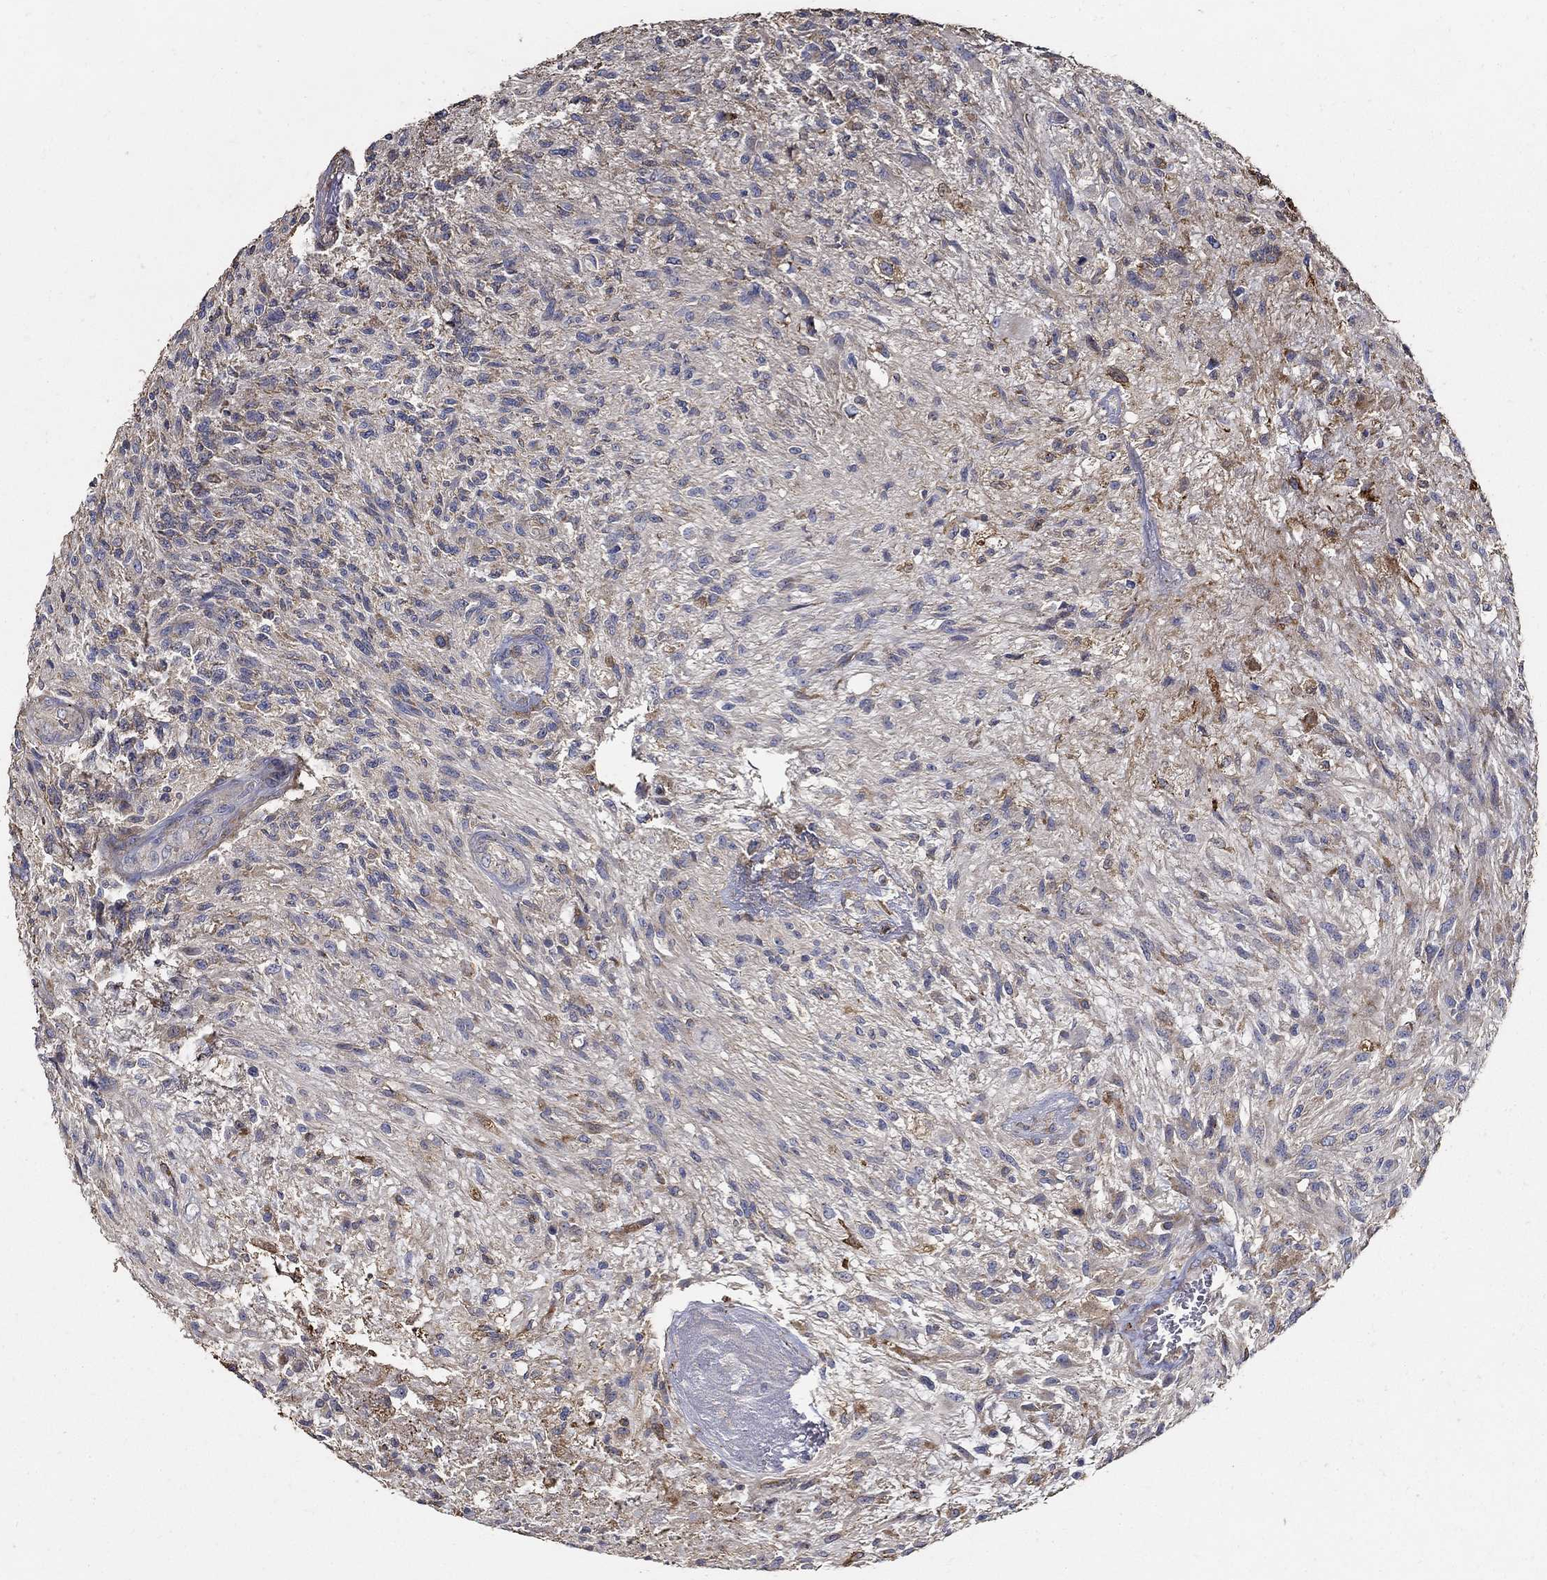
{"staining": {"intensity": "negative", "quantity": "none", "location": "none"}, "tissue": "glioma", "cell_type": "Tumor cells", "image_type": "cancer", "snomed": [{"axis": "morphology", "description": "Glioma, malignant, High grade"}, {"axis": "topography", "description": "Brain"}], "caption": "Human high-grade glioma (malignant) stained for a protein using immunohistochemistry displays no expression in tumor cells.", "gene": "EMILIN3", "patient": {"sex": "male", "age": 56}}